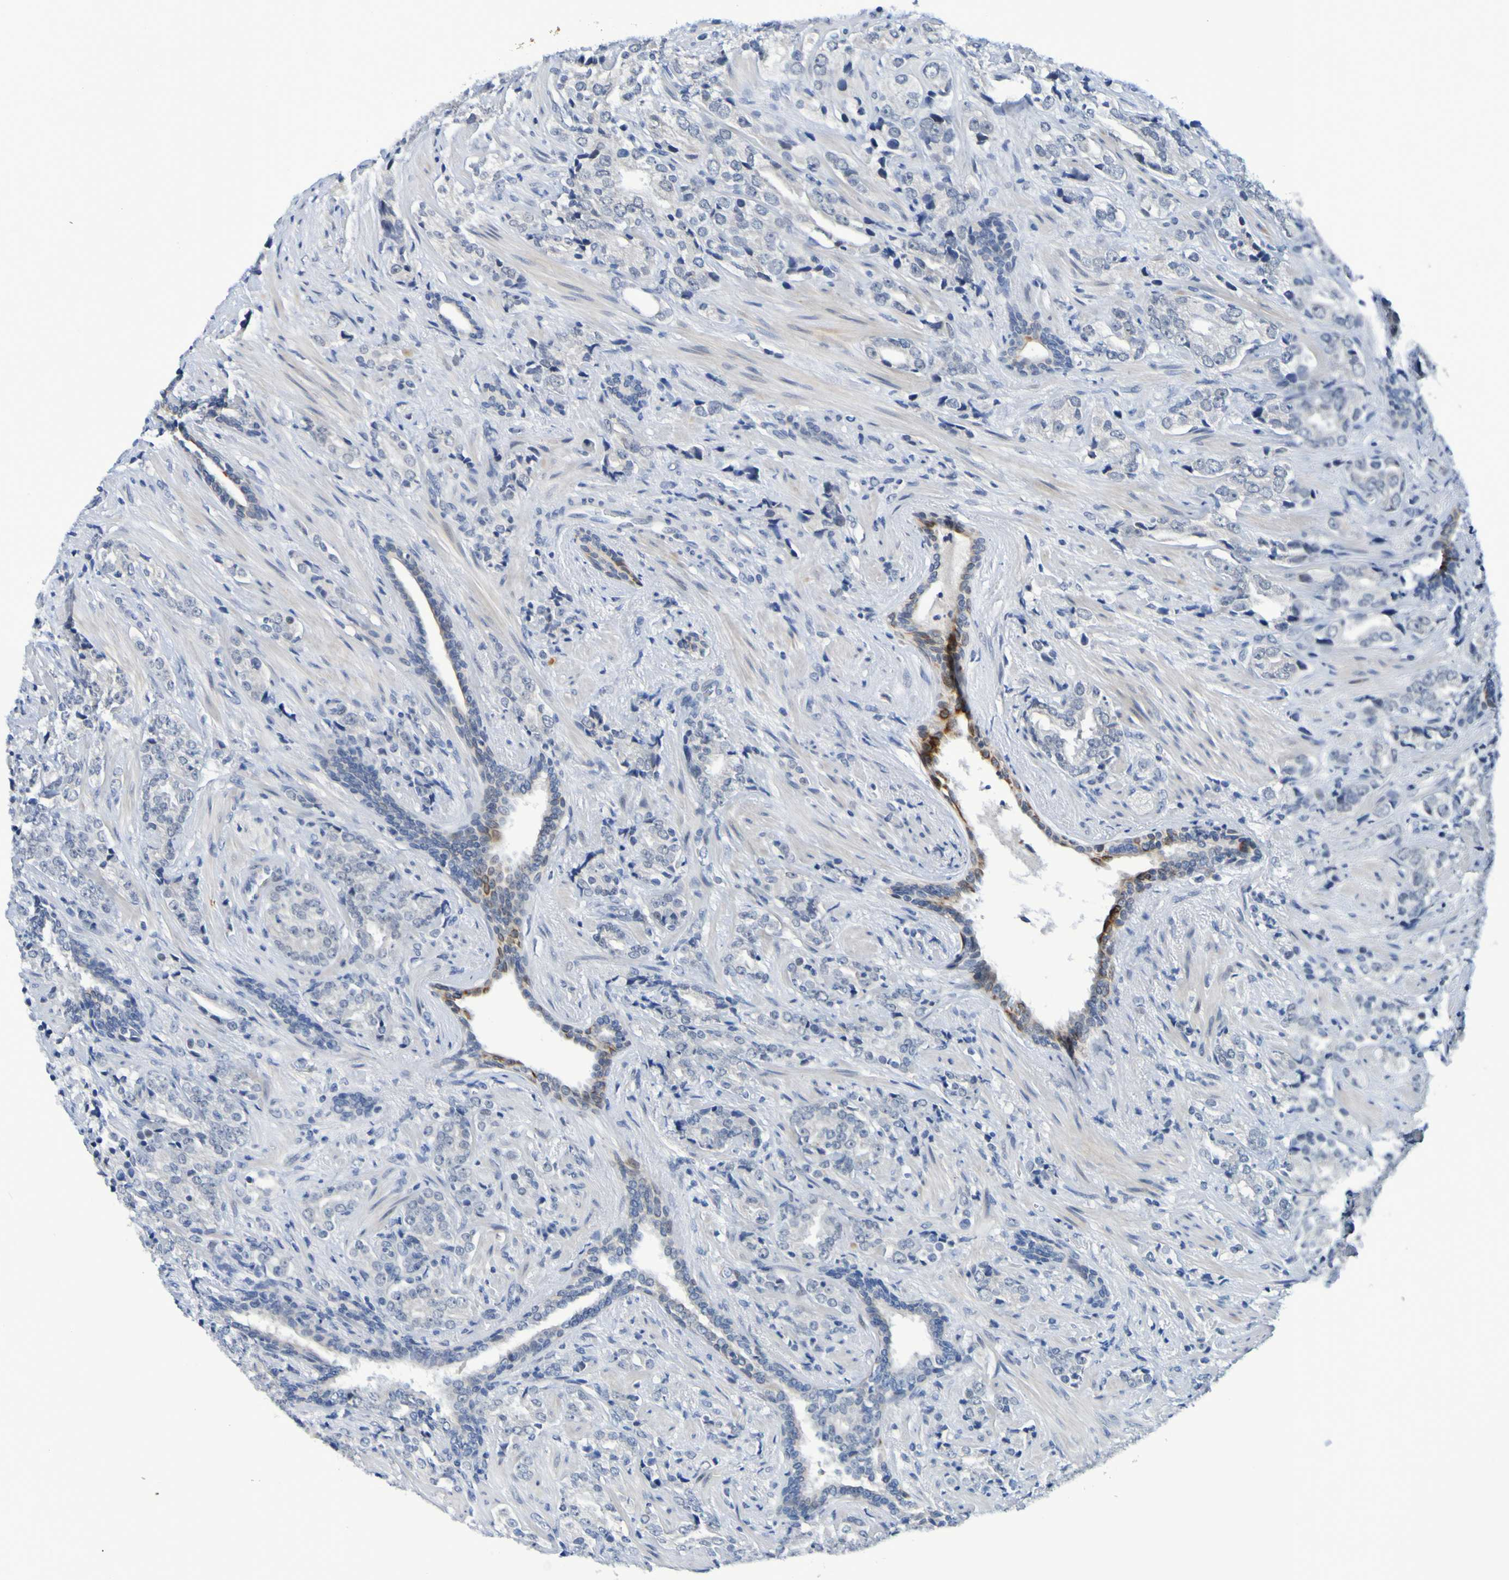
{"staining": {"intensity": "moderate", "quantity": "<25%", "location": "cytoplasmic/membranous"}, "tissue": "prostate cancer", "cell_type": "Tumor cells", "image_type": "cancer", "snomed": [{"axis": "morphology", "description": "Adenocarcinoma, High grade"}, {"axis": "topography", "description": "Prostate"}], "caption": "Immunohistochemistry (IHC) of prostate cancer exhibits low levels of moderate cytoplasmic/membranous expression in about <25% of tumor cells. (brown staining indicates protein expression, while blue staining denotes nuclei).", "gene": "VMA21", "patient": {"sex": "male", "age": 71}}